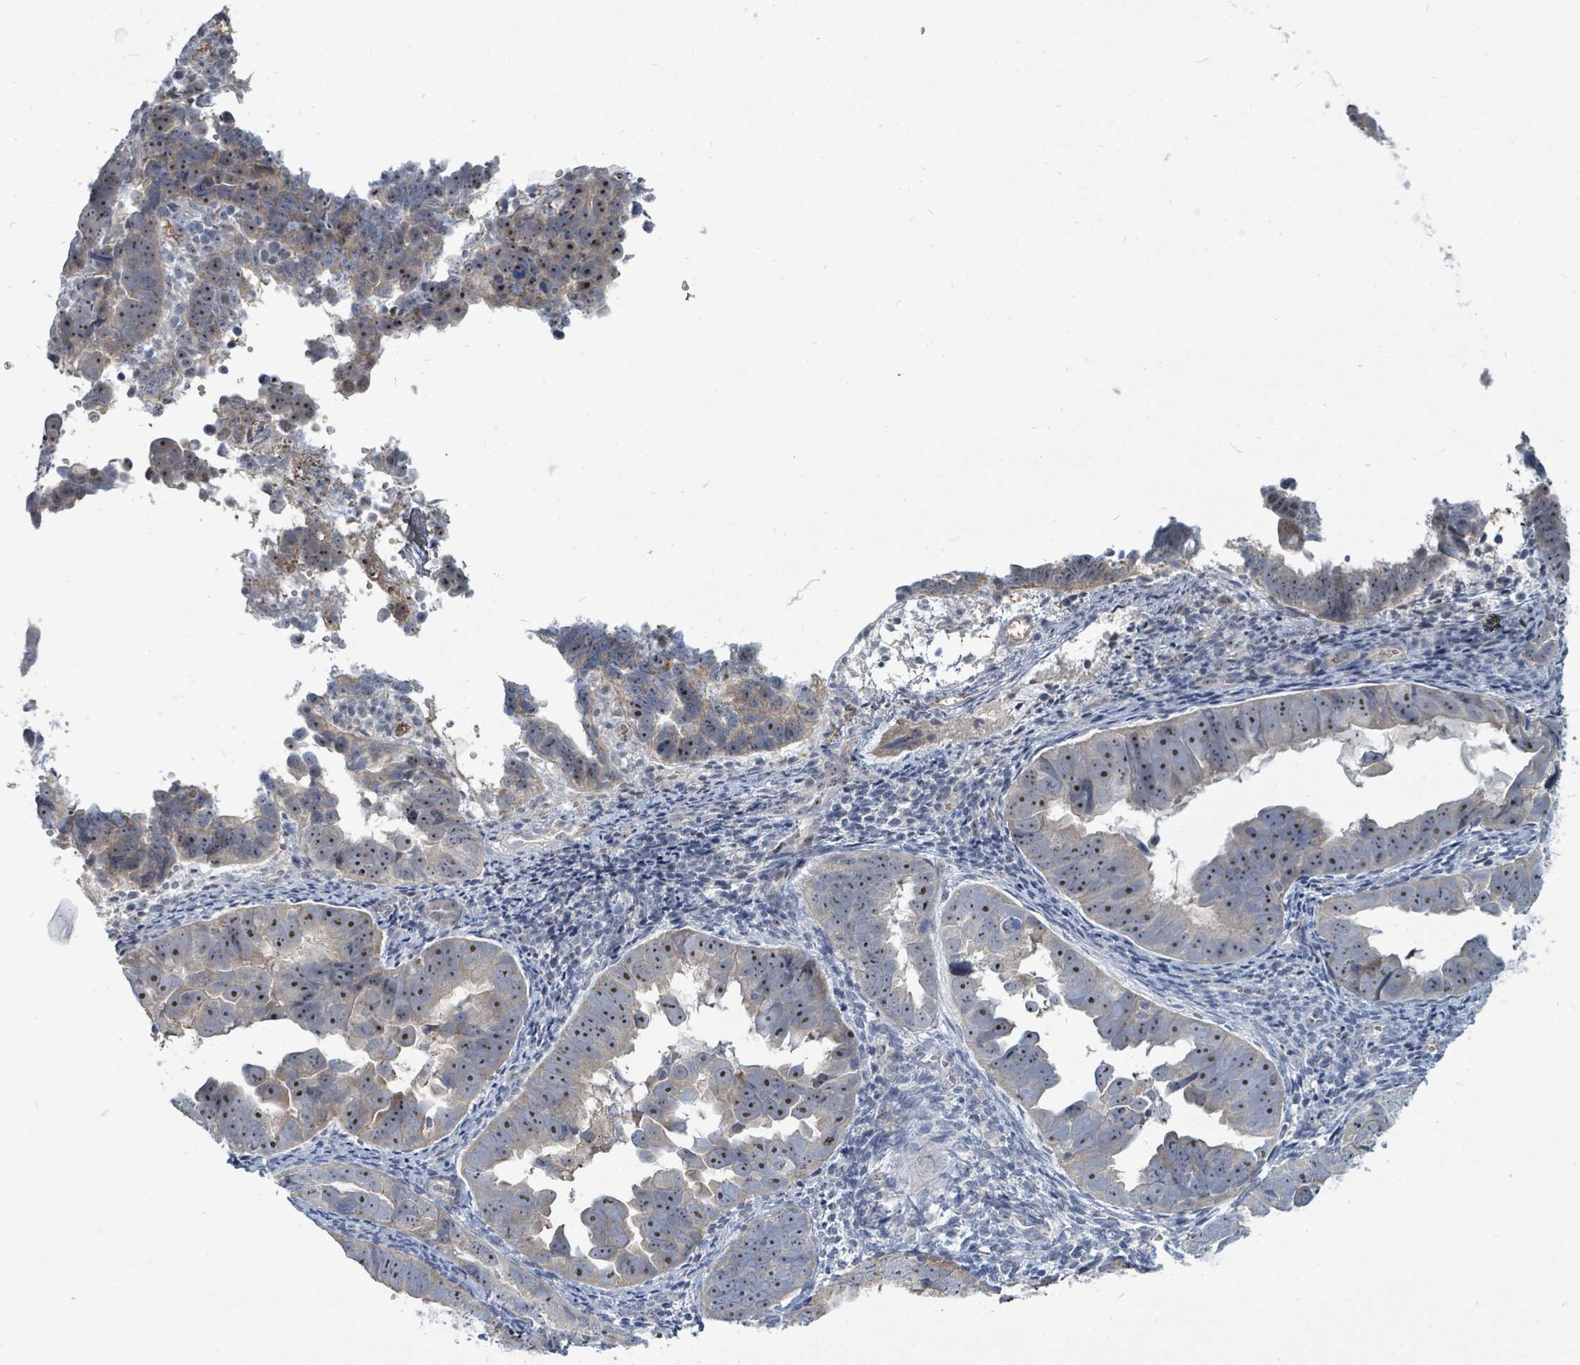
{"staining": {"intensity": "moderate", "quantity": ">75%", "location": "nuclear"}, "tissue": "endometrial cancer", "cell_type": "Tumor cells", "image_type": "cancer", "snomed": [{"axis": "morphology", "description": "Adenocarcinoma, NOS"}, {"axis": "topography", "description": "Endometrium"}], "caption": "Brown immunohistochemical staining in adenocarcinoma (endometrial) shows moderate nuclear expression in approximately >75% of tumor cells.", "gene": "TRDMT1", "patient": {"sex": "female", "age": 75}}